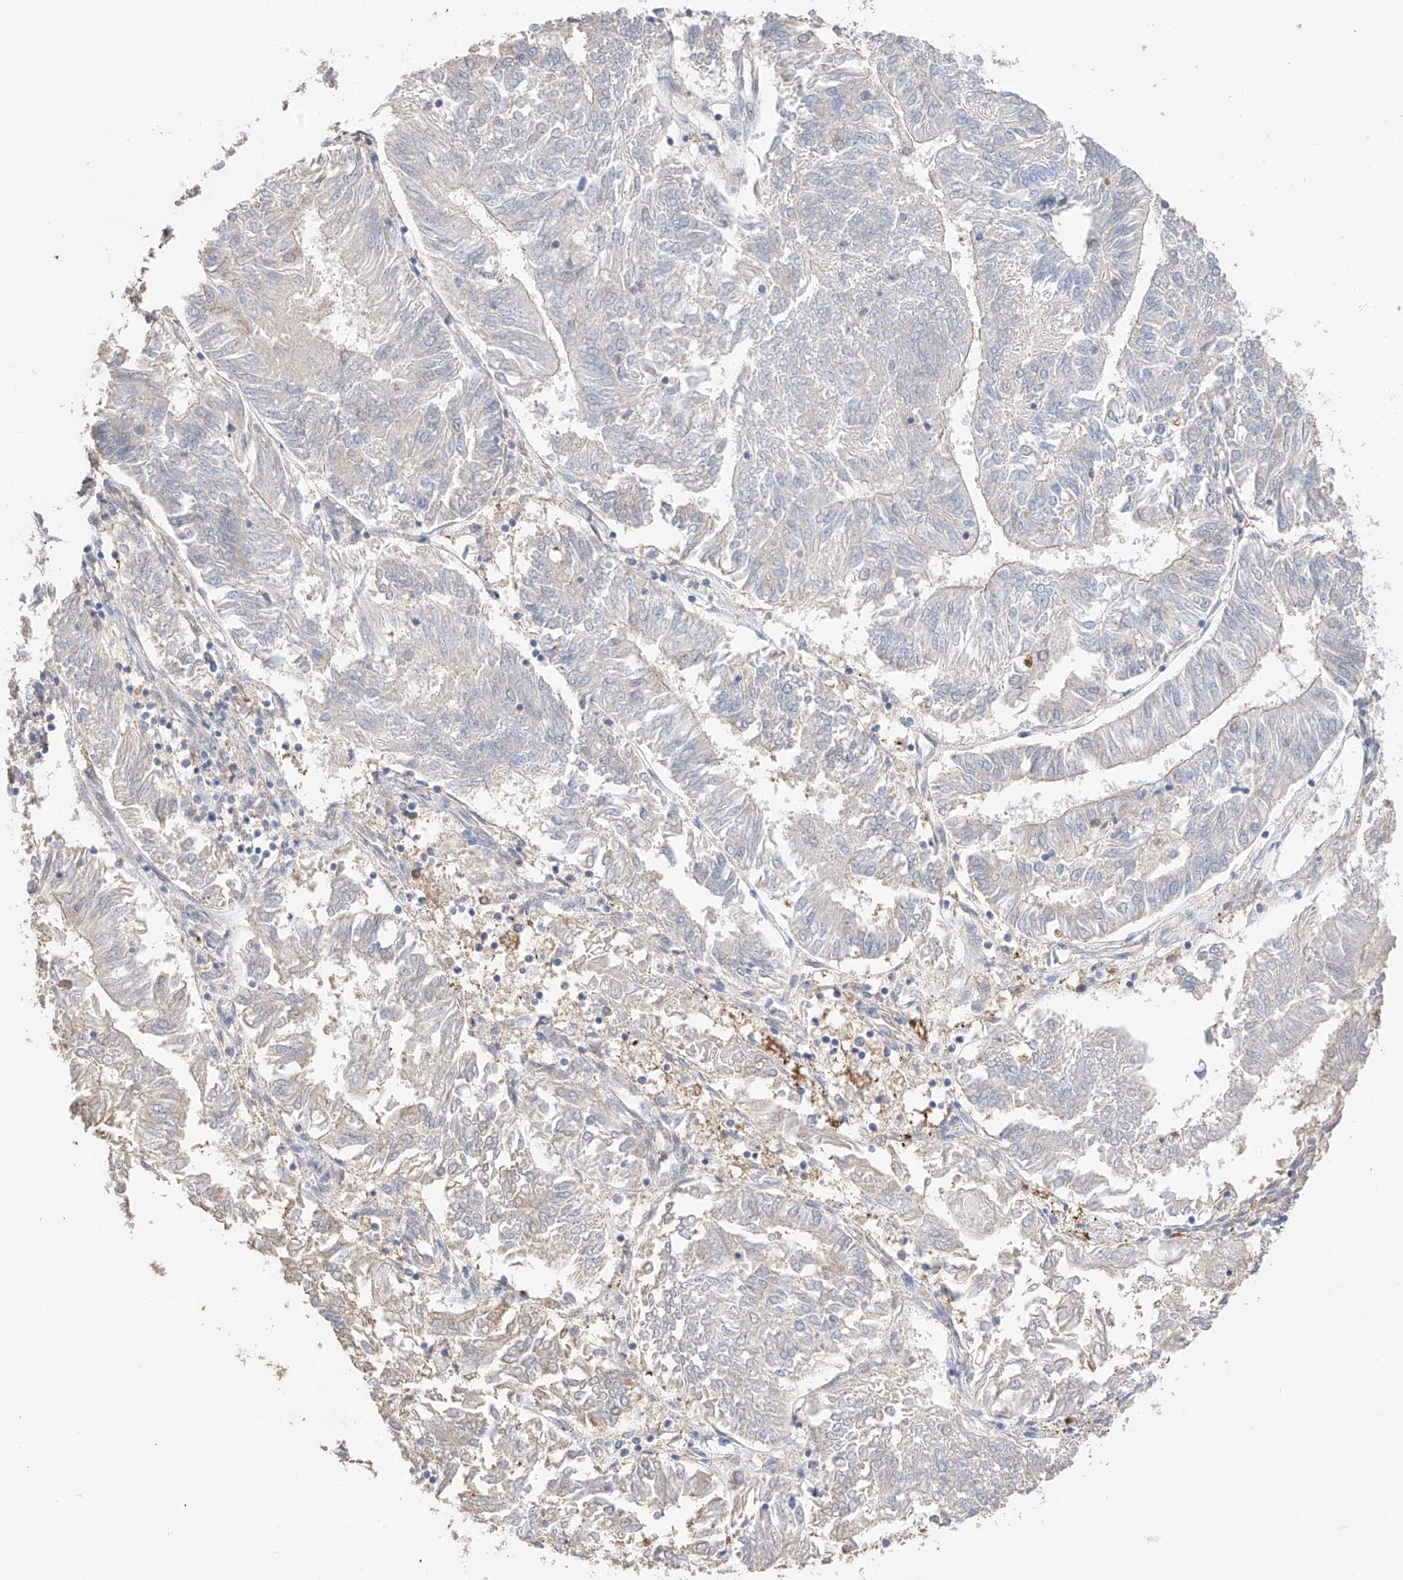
{"staining": {"intensity": "weak", "quantity": "<25%", "location": "cytoplasmic/membranous"}, "tissue": "endometrial cancer", "cell_type": "Tumor cells", "image_type": "cancer", "snomed": [{"axis": "morphology", "description": "Adenocarcinoma, NOS"}, {"axis": "topography", "description": "Endometrium"}], "caption": "Tumor cells show no significant staining in endometrial adenocarcinoma.", "gene": "MOSPD1", "patient": {"sex": "female", "age": 58}}